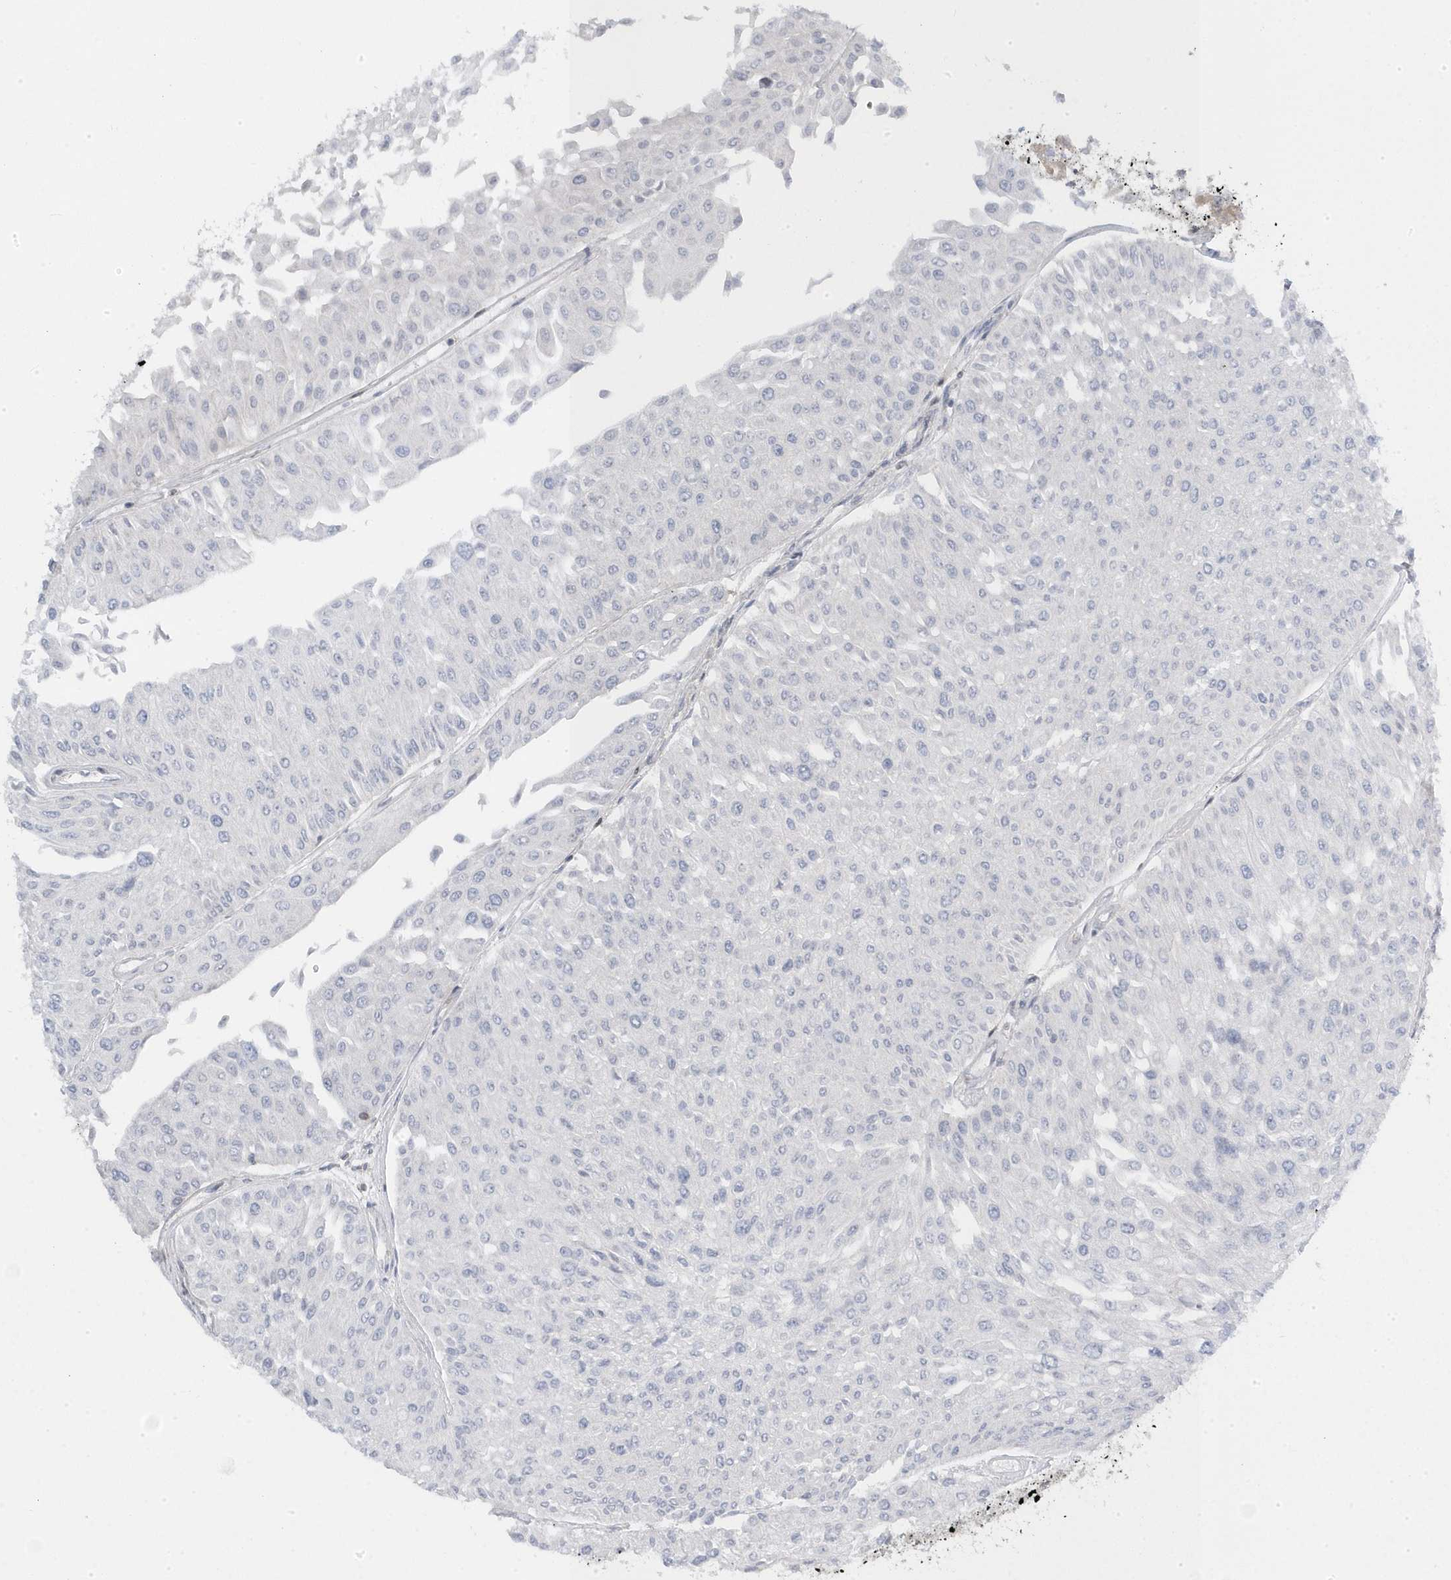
{"staining": {"intensity": "negative", "quantity": "none", "location": "none"}, "tissue": "urothelial cancer", "cell_type": "Tumor cells", "image_type": "cancer", "snomed": [{"axis": "morphology", "description": "Urothelial carcinoma, Low grade"}, {"axis": "topography", "description": "Urinary bladder"}], "caption": "This photomicrograph is of urothelial cancer stained with immunohistochemistry (IHC) to label a protein in brown with the nuclei are counter-stained blue. There is no positivity in tumor cells. Nuclei are stained in blue.", "gene": "MAP7D3", "patient": {"sex": "male", "age": 67}}